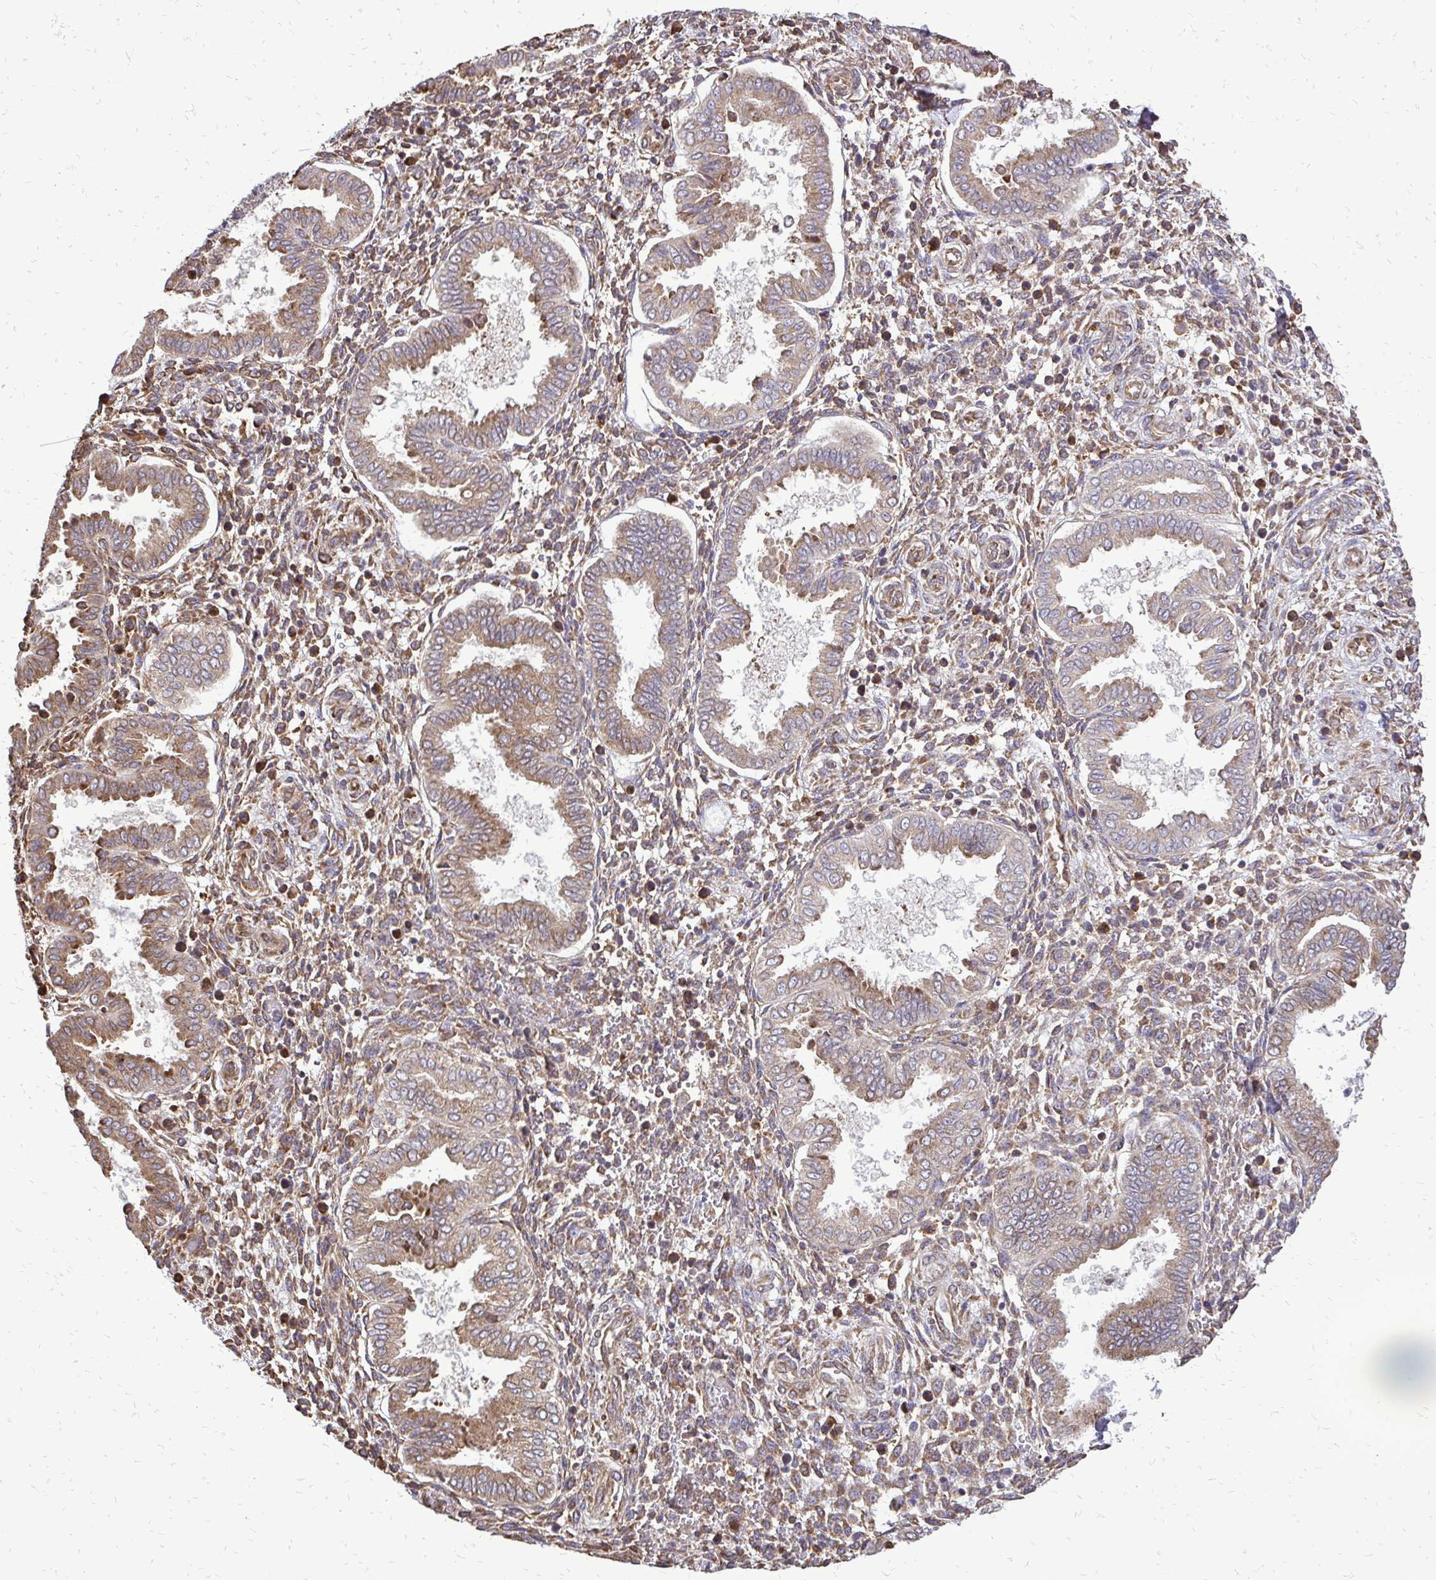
{"staining": {"intensity": "moderate", "quantity": "25%-75%", "location": "cytoplasmic/membranous"}, "tissue": "endometrium", "cell_type": "Cells in endometrial stroma", "image_type": "normal", "snomed": [{"axis": "morphology", "description": "Normal tissue, NOS"}, {"axis": "topography", "description": "Endometrium"}], "caption": "IHC micrograph of benign endometrium stained for a protein (brown), which reveals medium levels of moderate cytoplasmic/membranous expression in approximately 25%-75% of cells in endometrial stroma.", "gene": "RPS3", "patient": {"sex": "female", "age": 24}}